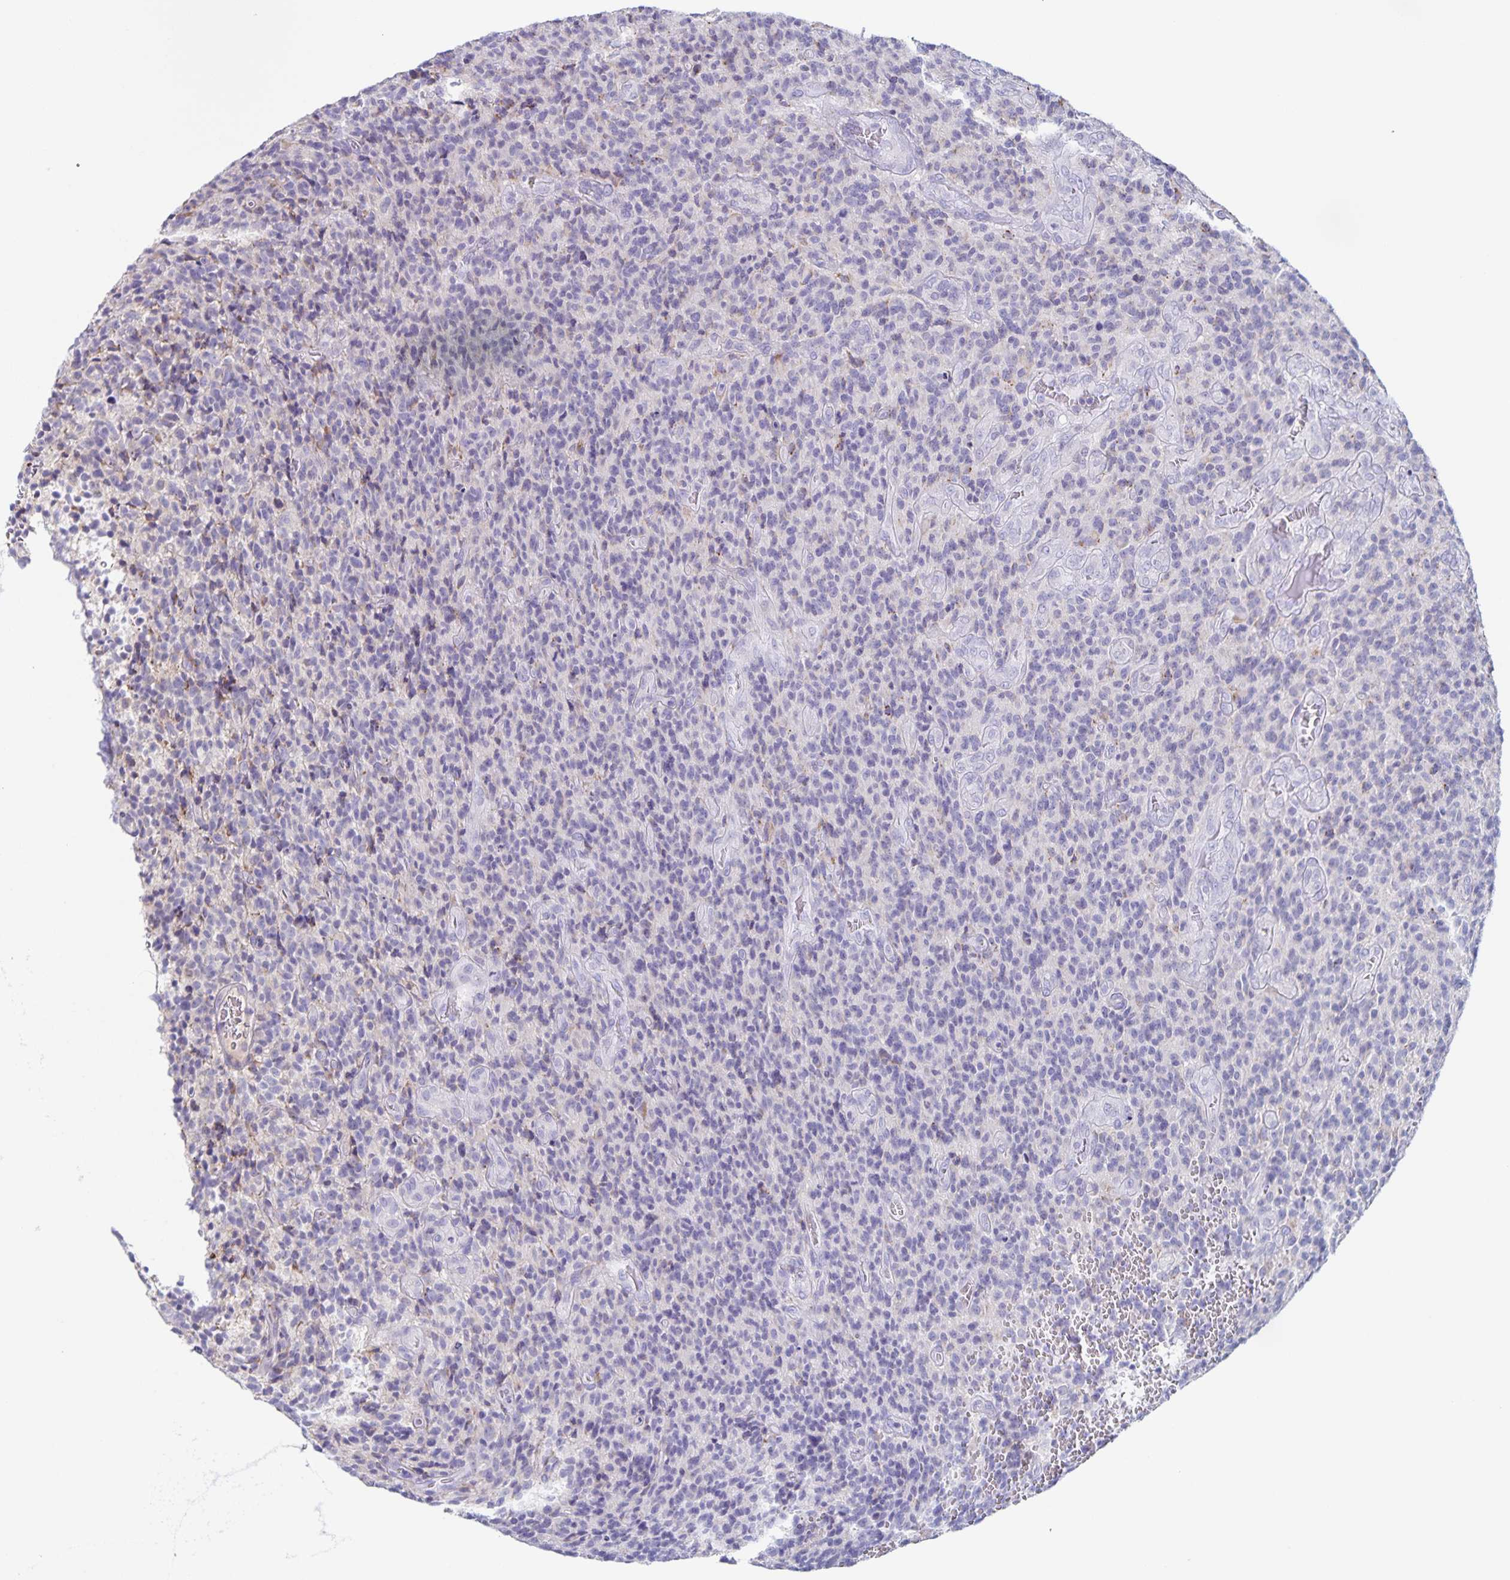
{"staining": {"intensity": "negative", "quantity": "none", "location": "none"}, "tissue": "glioma", "cell_type": "Tumor cells", "image_type": "cancer", "snomed": [{"axis": "morphology", "description": "Glioma, malignant, High grade"}, {"axis": "topography", "description": "Brain"}], "caption": "Tumor cells show no significant positivity in malignant glioma (high-grade).", "gene": "RPL36A", "patient": {"sex": "male", "age": 76}}